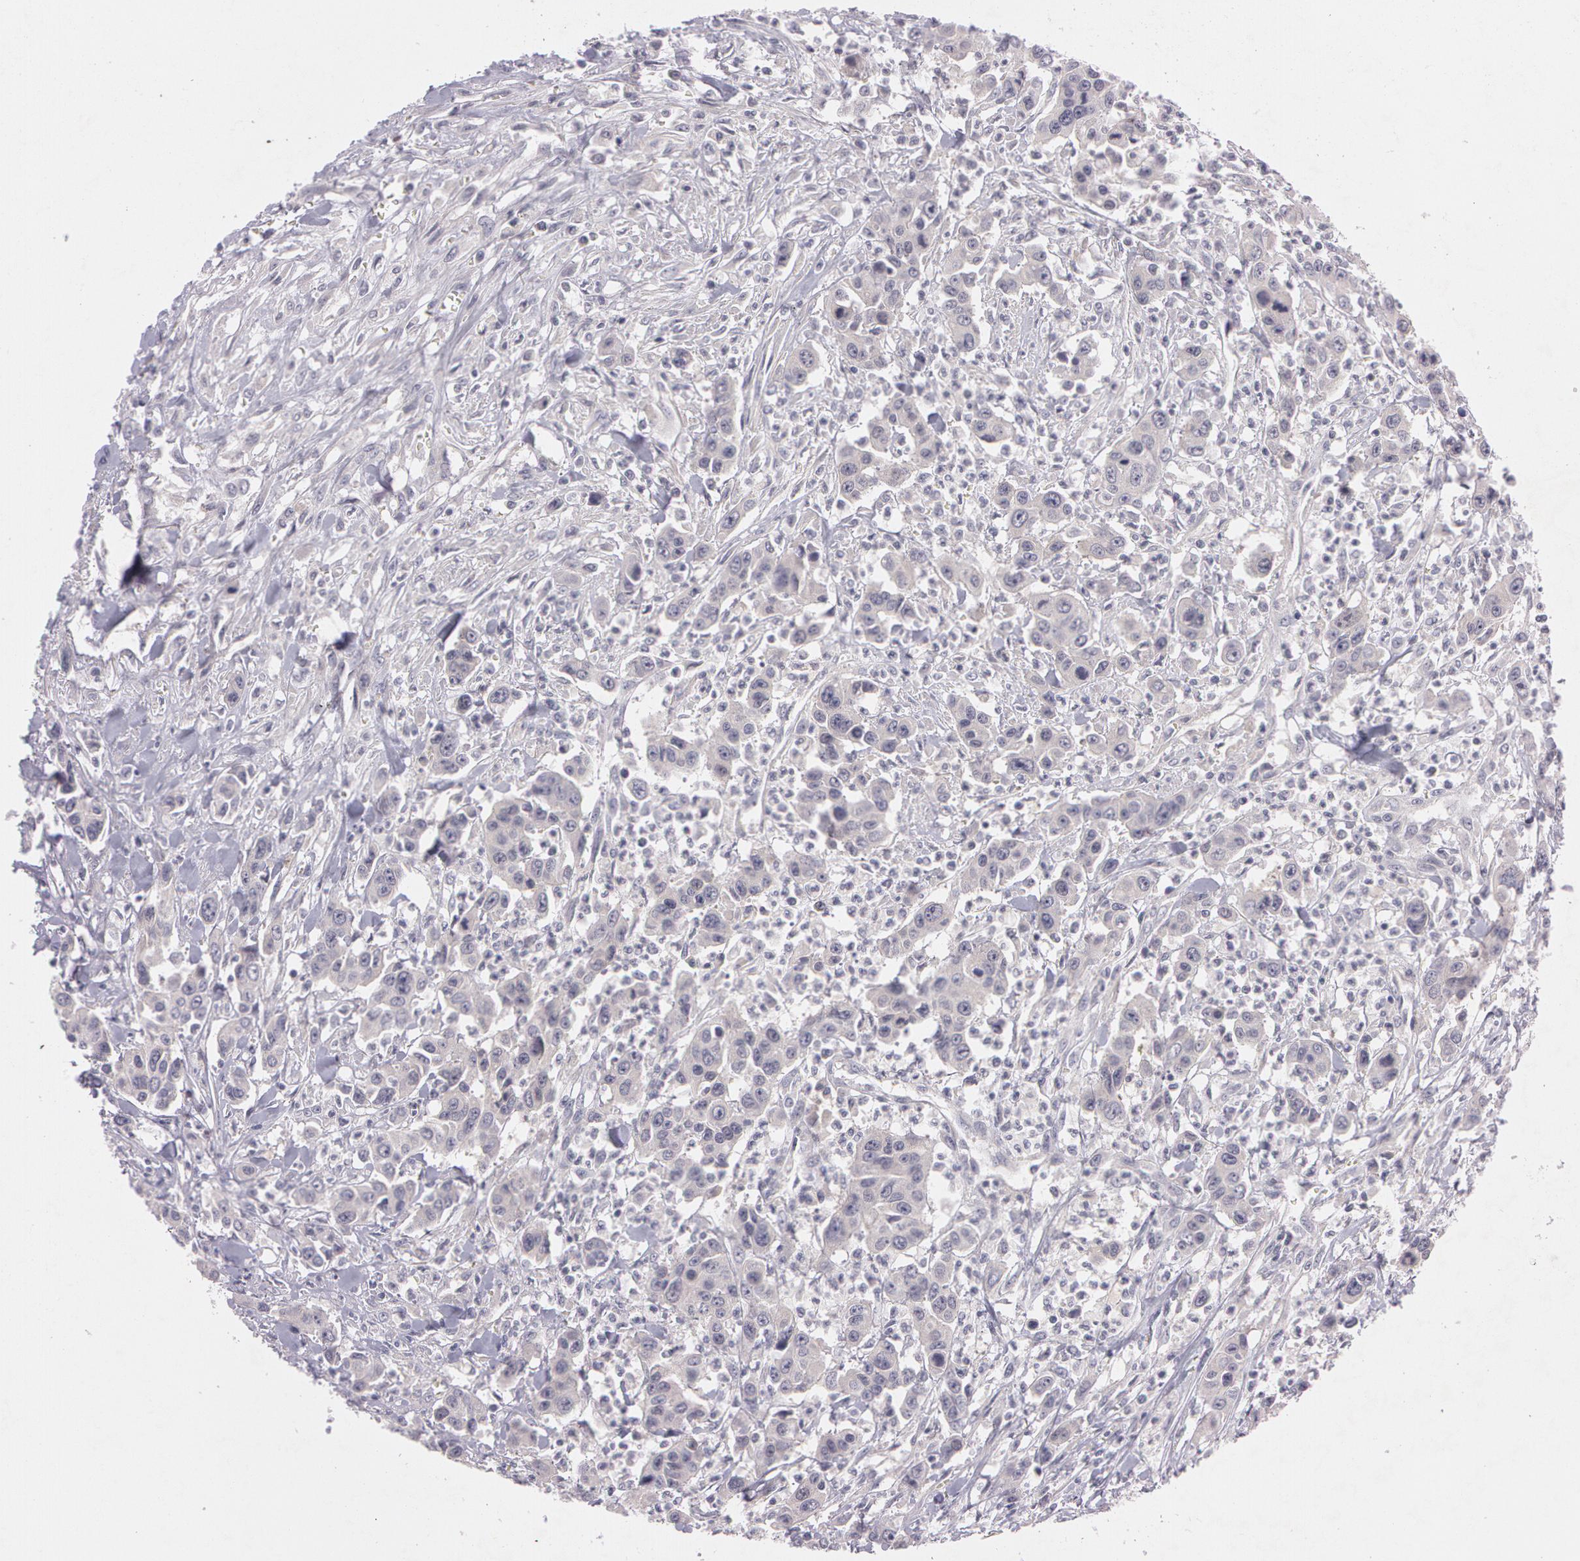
{"staining": {"intensity": "weak", "quantity": "25%-75%", "location": "cytoplasmic/membranous"}, "tissue": "urothelial cancer", "cell_type": "Tumor cells", "image_type": "cancer", "snomed": [{"axis": "morphology", "description": "Urothelial carcinoma, High grade"}, {"axis": "topography", "description": "Urinary bladder"}], "caption": "Immunohistochemical staining of human urothelial carcinoma (high-grade) displays low levels of weak cytoplasmic/membranous protein positivity in approximately 25%-75% of tumor cells.", "gene": "MXRA5", "patient": {"sex": "male", "age": 86}}